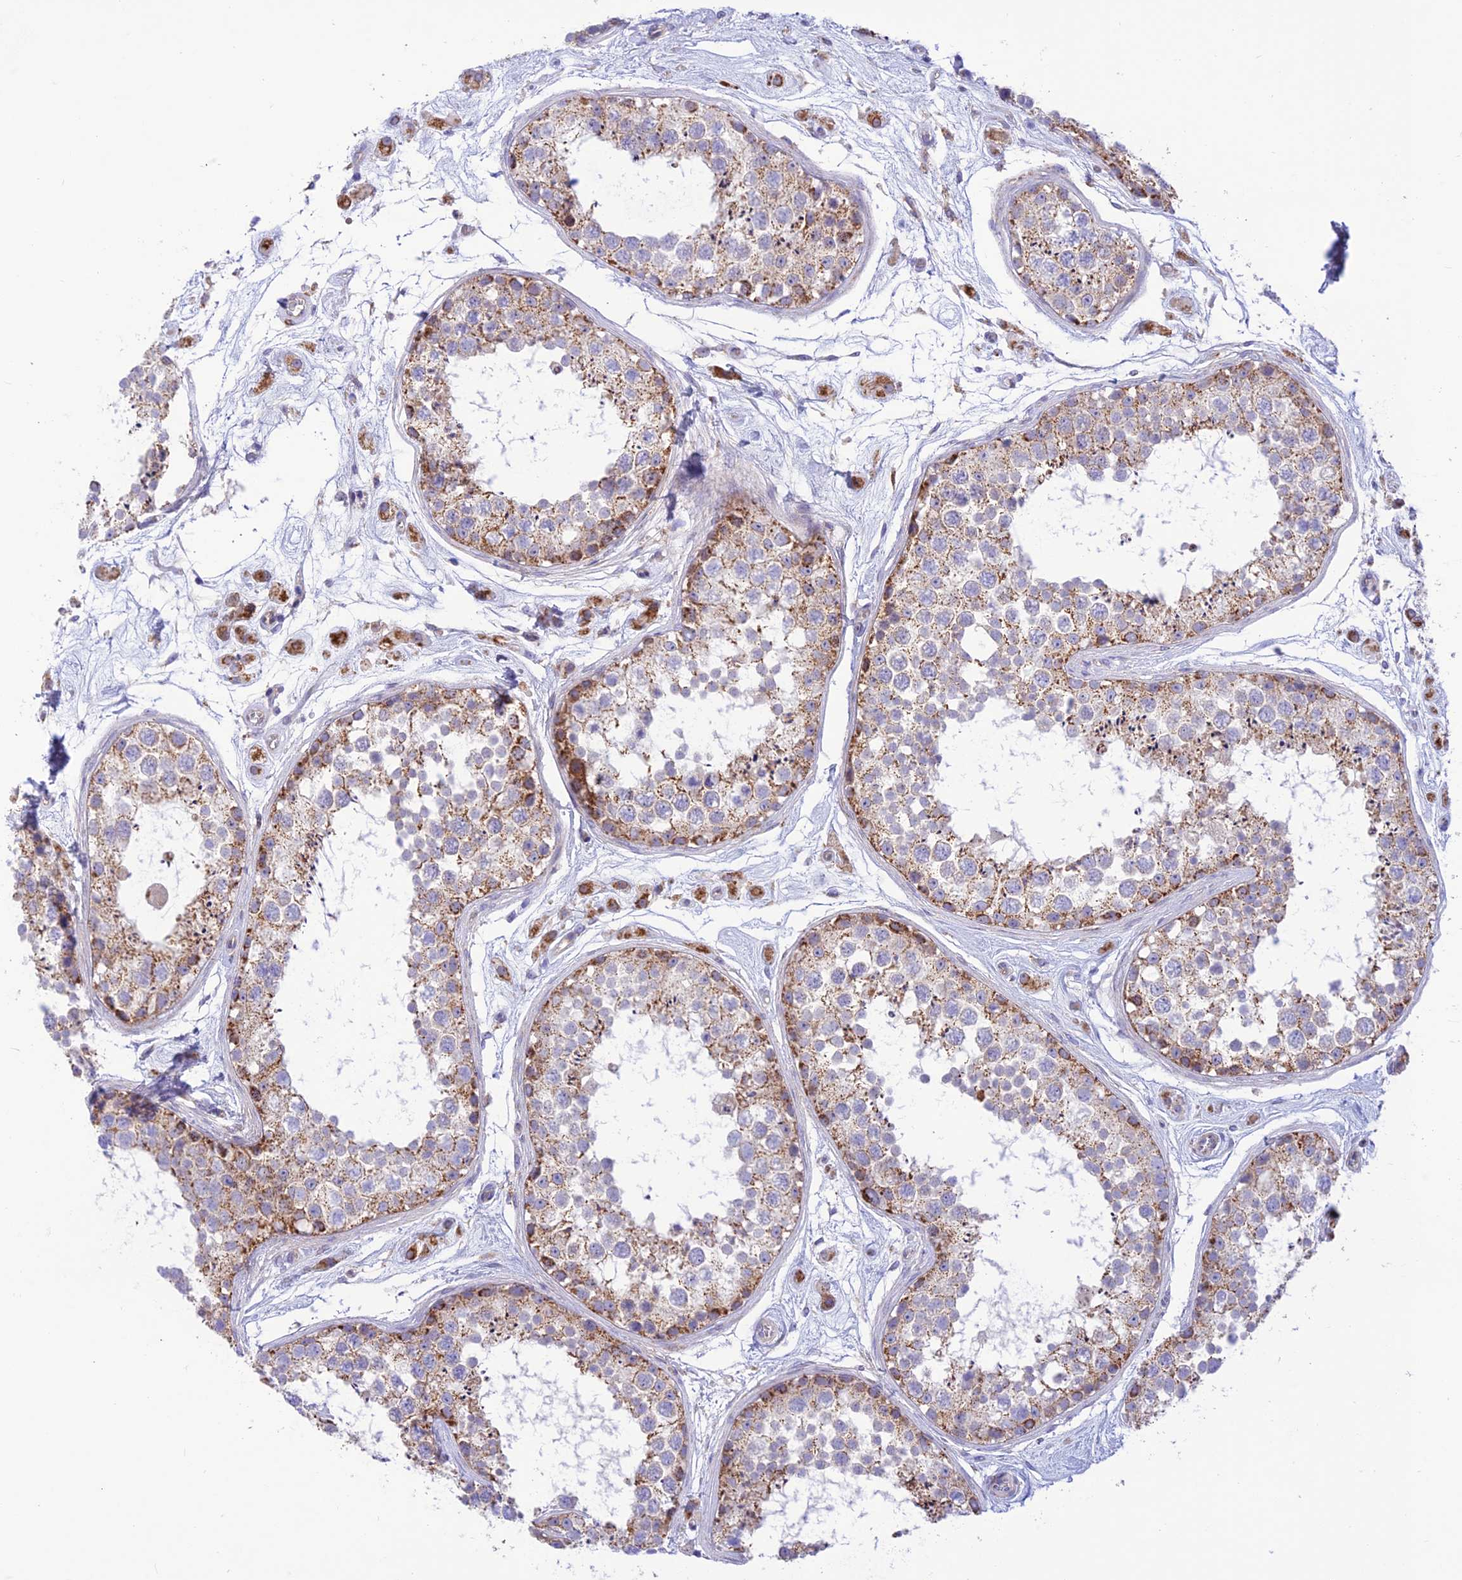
{"staining": {"intensity": "moderate", "quantity": "<25%", "location": "cytoplasmic/membranous"}, "tissue": "testis", "cell_type": "Cells in seminiferous ducts", "image_type": "normal", "snomed": [{"axis": "morphology", "description": "Normal tissue, NOS"}, {"axis": "topography", "description": "Testis"}], "caption": "This histopathology image displays immunohistochemistry (IHC) staining of normal testis, with low moderate cytoplasmic/membranous expression in approximately <25% of cells in seminiferous ducts.", "gene": "FAM186B", "patient": {"sex": "male", "age": 25}}